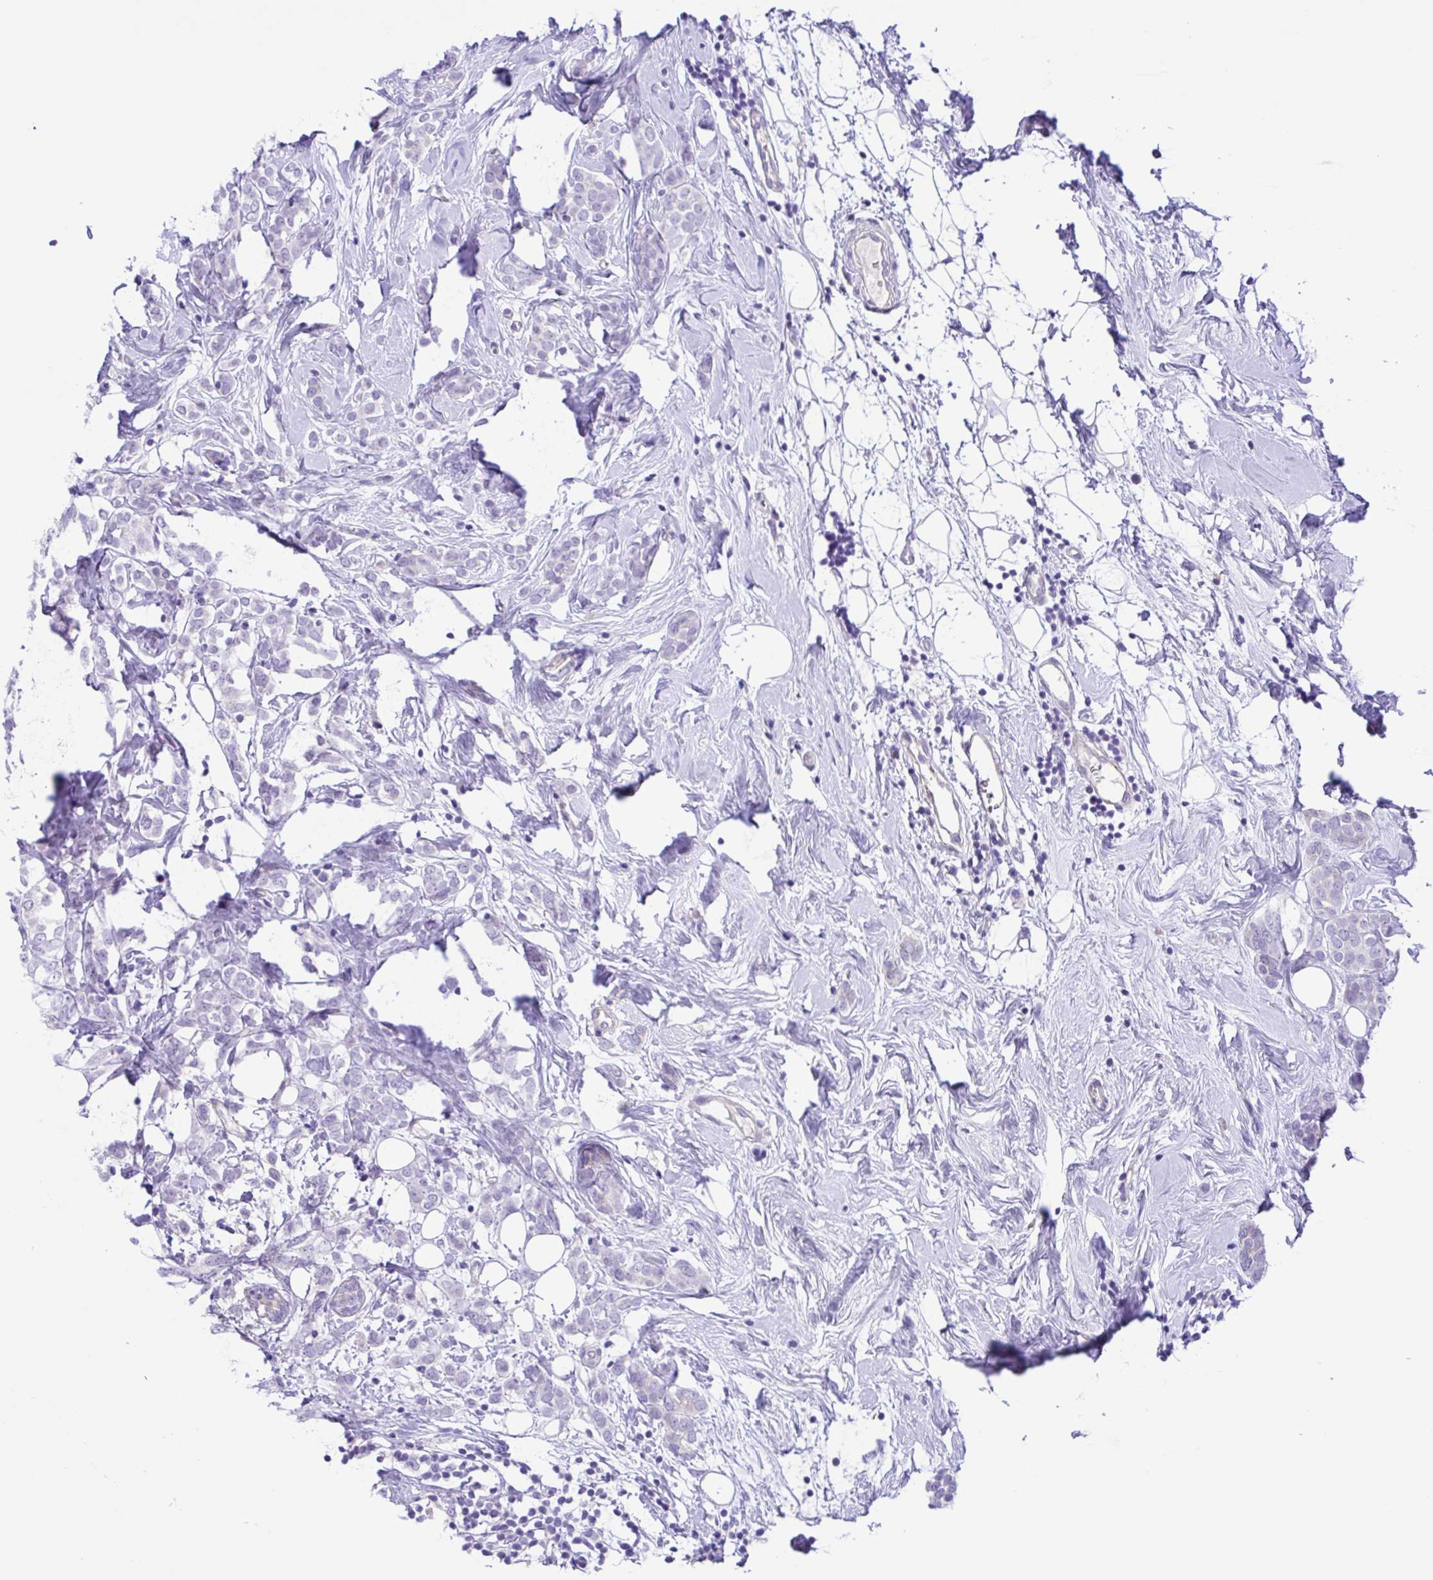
{"staining": {"intensity": "negative", "quantity": "none", "location": "none"}, "tissue": "breast cancer", "cell_type": "Tumor cells", "image_type": "cancer", "snomed": [{"axis": "morphology", "description": "Lobular carcinoma"}, {"axis": "topography", "description": "Breast"}], "caption": "The histopathology image displays no significant expression in tumor cells of breast lobular carcinoma.", "gene": "ISM2", "patient": {"sex": "female", "age": 49}}